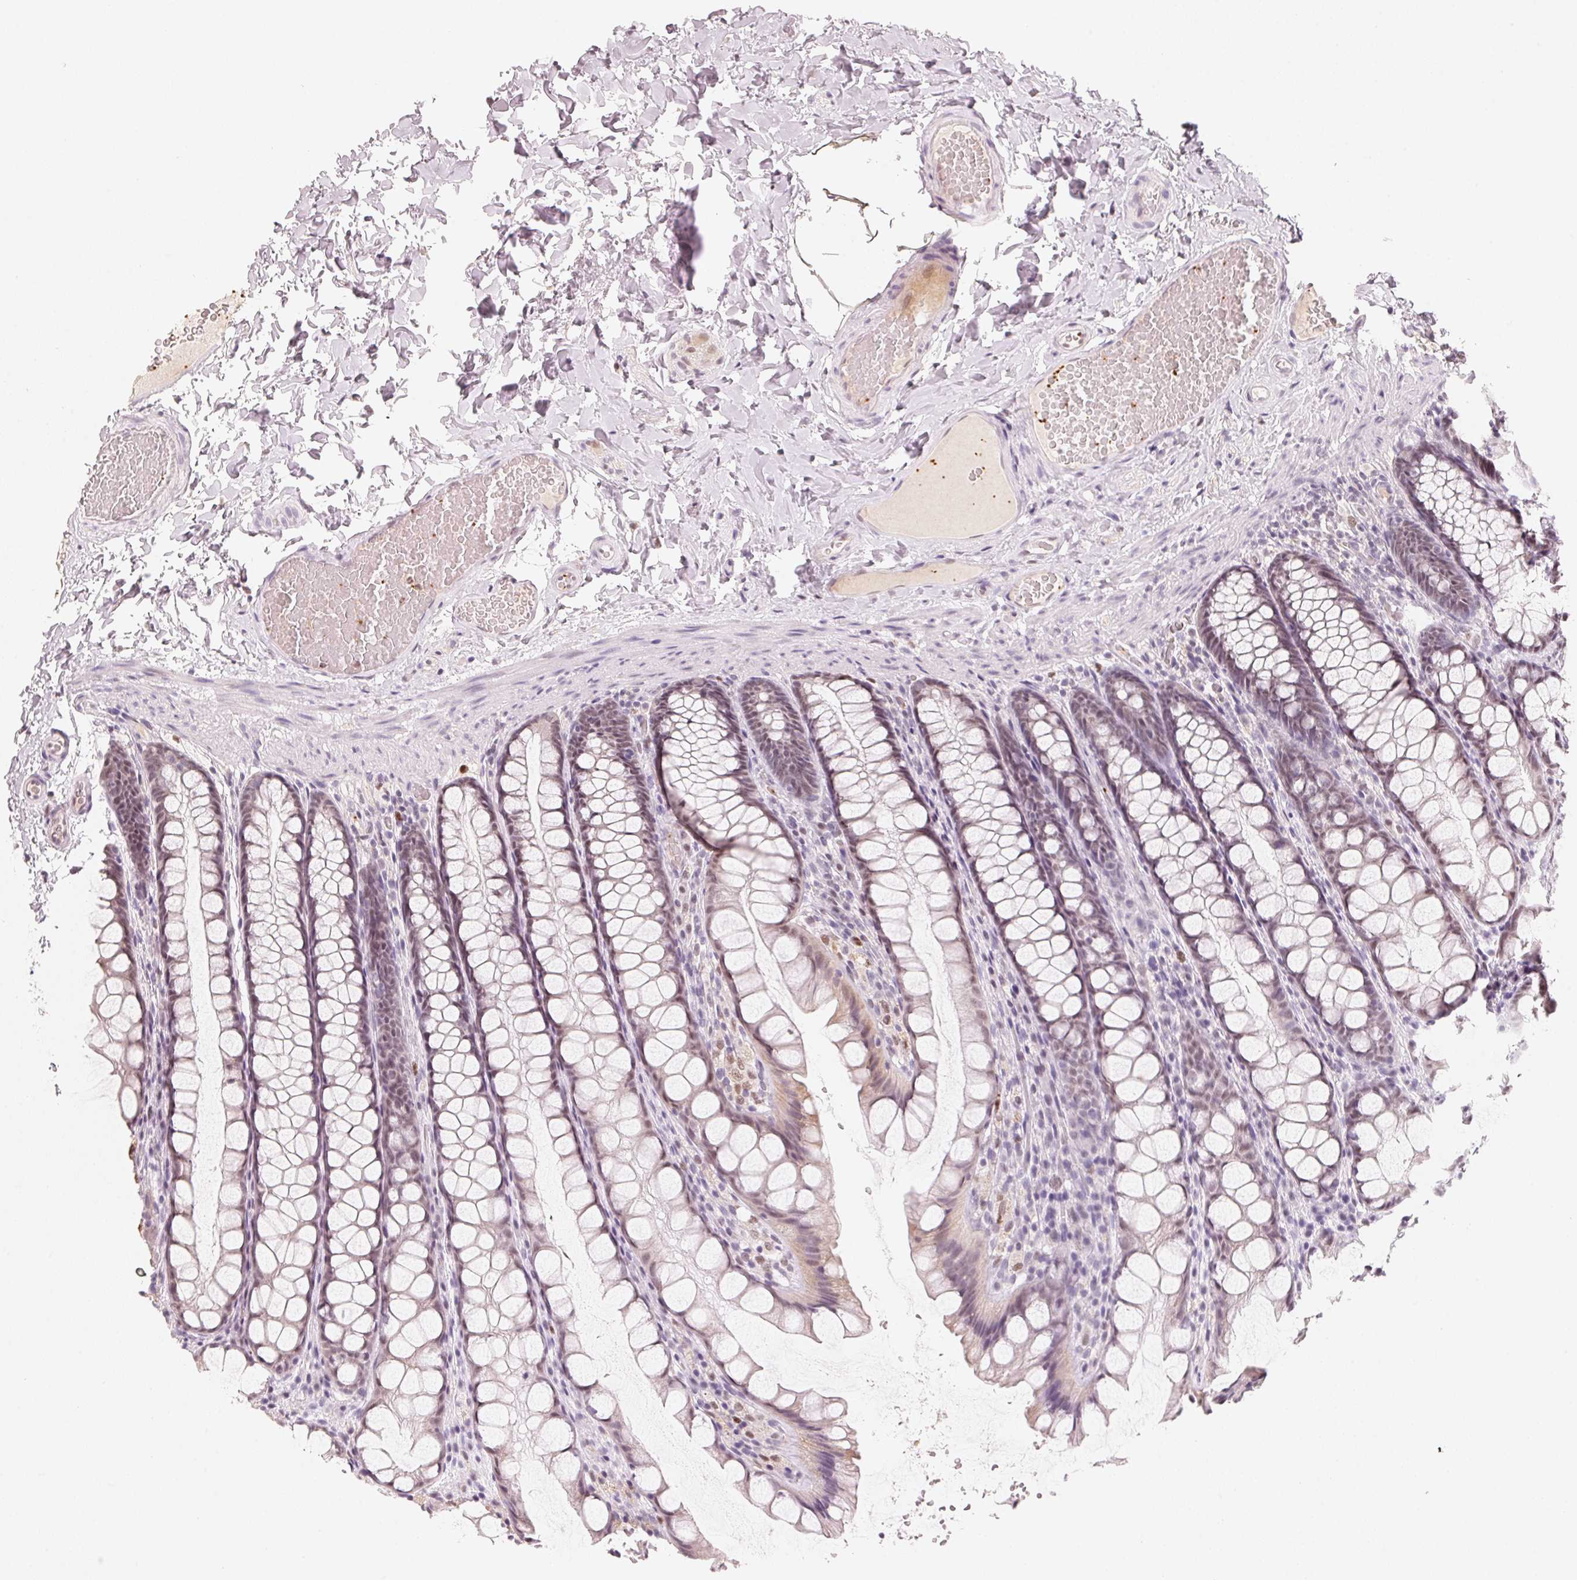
{"staining": {"intensity": "negative", "quantity": "none", "location": "none"}, "tissue": "colon", "cell_type": "Endothelial cells", "image_type": "normal", "snomed": [{"axis": "morphology", "description": "Normal tissue, NOS"}, {"axis": "topography", "description": "Colon"}], "caption": "This is a image of immunohistochemistry staining of unremarkable colon, which shows no positivity in endothelial cells.", "gene": "ARHGAP22", "patient": {"sex": "male", "age": 47}}